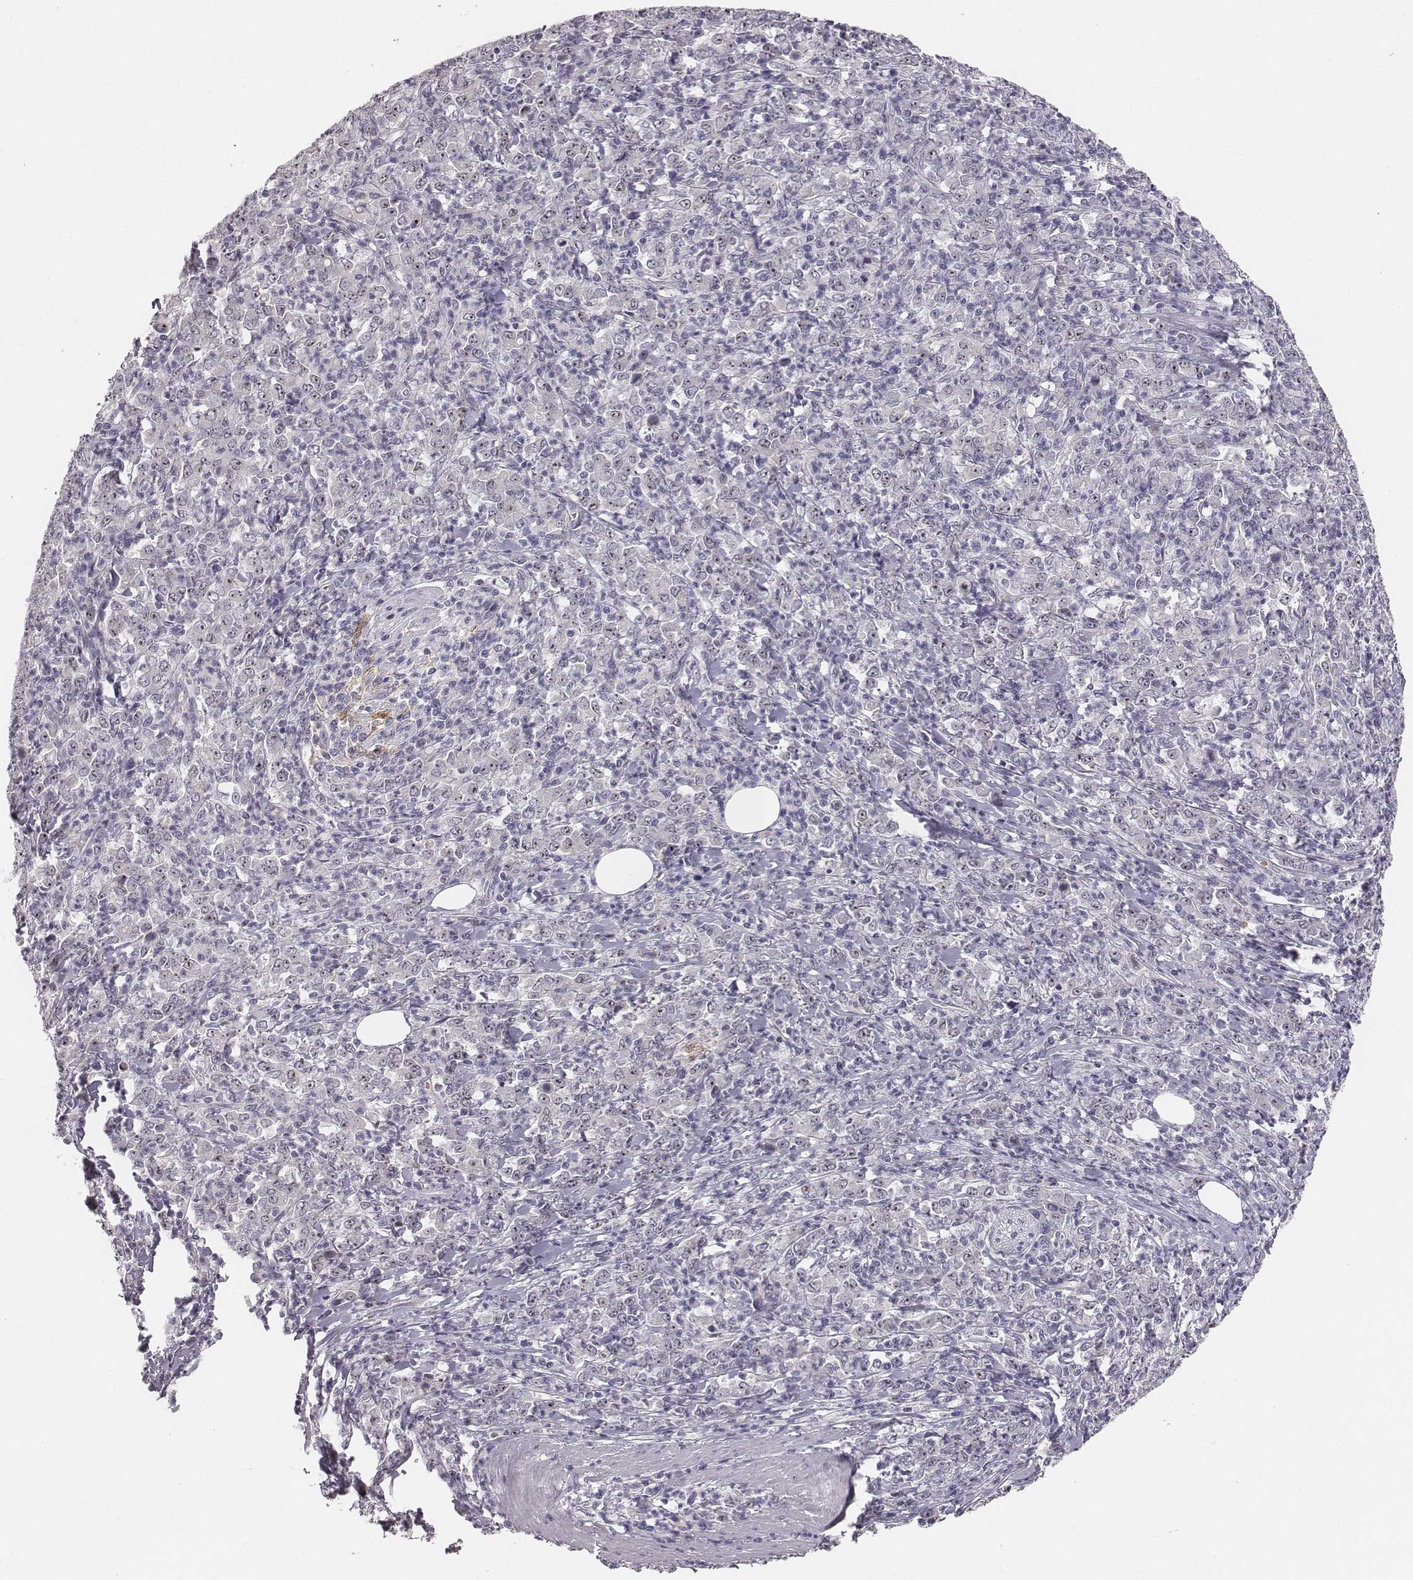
{"staining": {"intensity": "moderate", "quantity": "25%-75%", "location": "nuclear"}, "tissue": "stomach cancer", "cell_type": "Tumor cells", "image_type": "cancer", "snomed": [{"axis": "morphology", "description": "Adenocarcinoma, NOS"}, {"axis": "topography", "description": "Stomach, lower"}], "caption": "A medium amount of moderate nuclear expression is present in about 25%-75% of tumor cells in stomach cancer (adenocarcinoma) tissue.", "gene": "NIFK", "patient": {"sex": "female", "age": 71}}